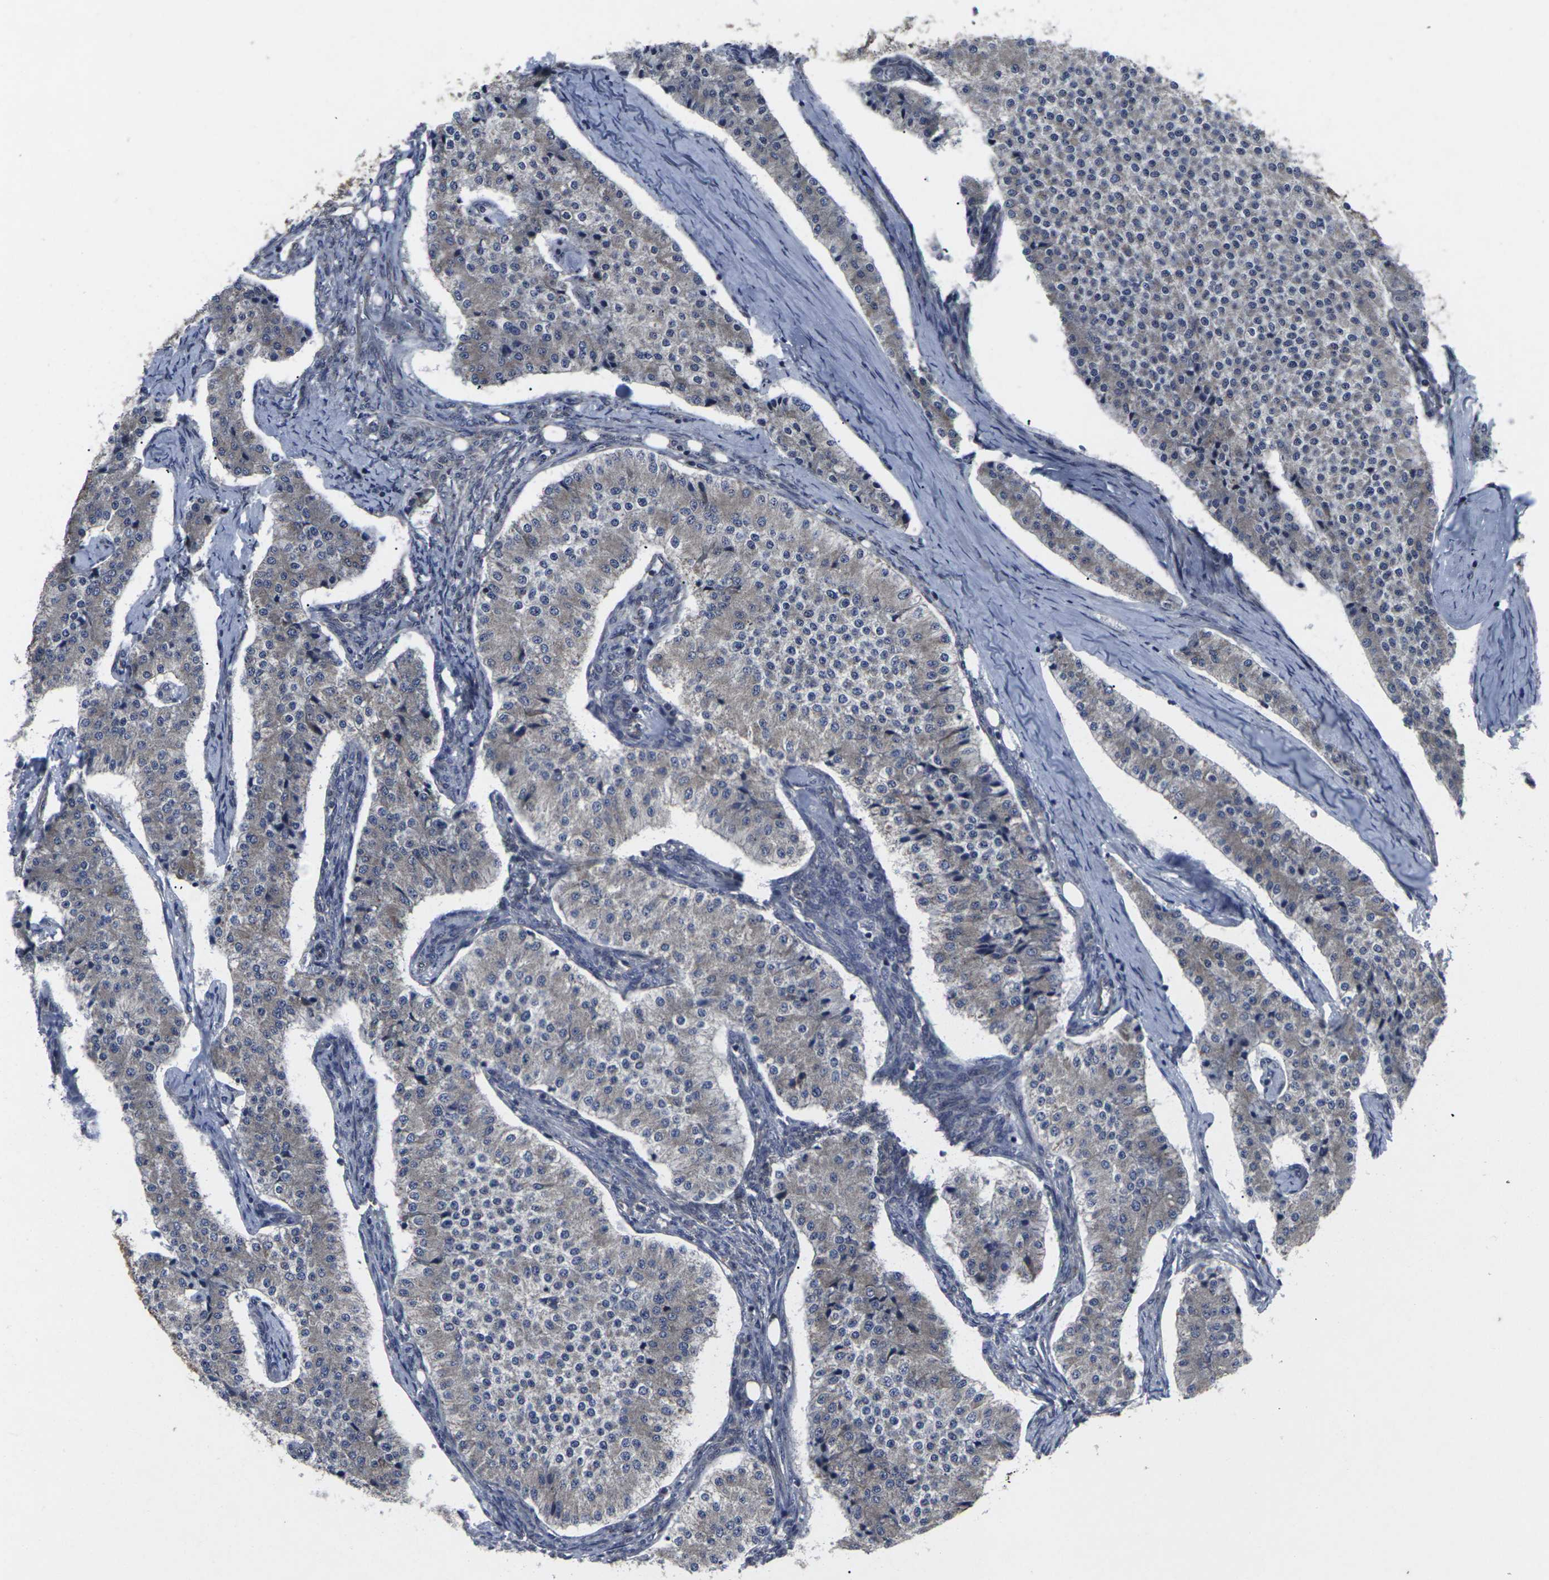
{"staining": {"intensity": "weak", "quantity": ">75%", "location": "cytoplasmic/membranous"}, "tissue": "carcinoid", "cell_type": "Tumor cells", "image_type": "cancer", "snomed": [{"axis": "morphology", "description": "Carcinoid, malignant, NOS"}, {"axis": "topography", "description": "Colon"}], "caption": "Immunohistochemistry photomicrograph of malignant carcinoid stained for a protein (brown), which shows low levels of weak cytoplasmic/membranous expression in approximately >75% of tumor cells.", "gene": "MAPKAPK2", "patient": {"sex": "female", "age": 52}}